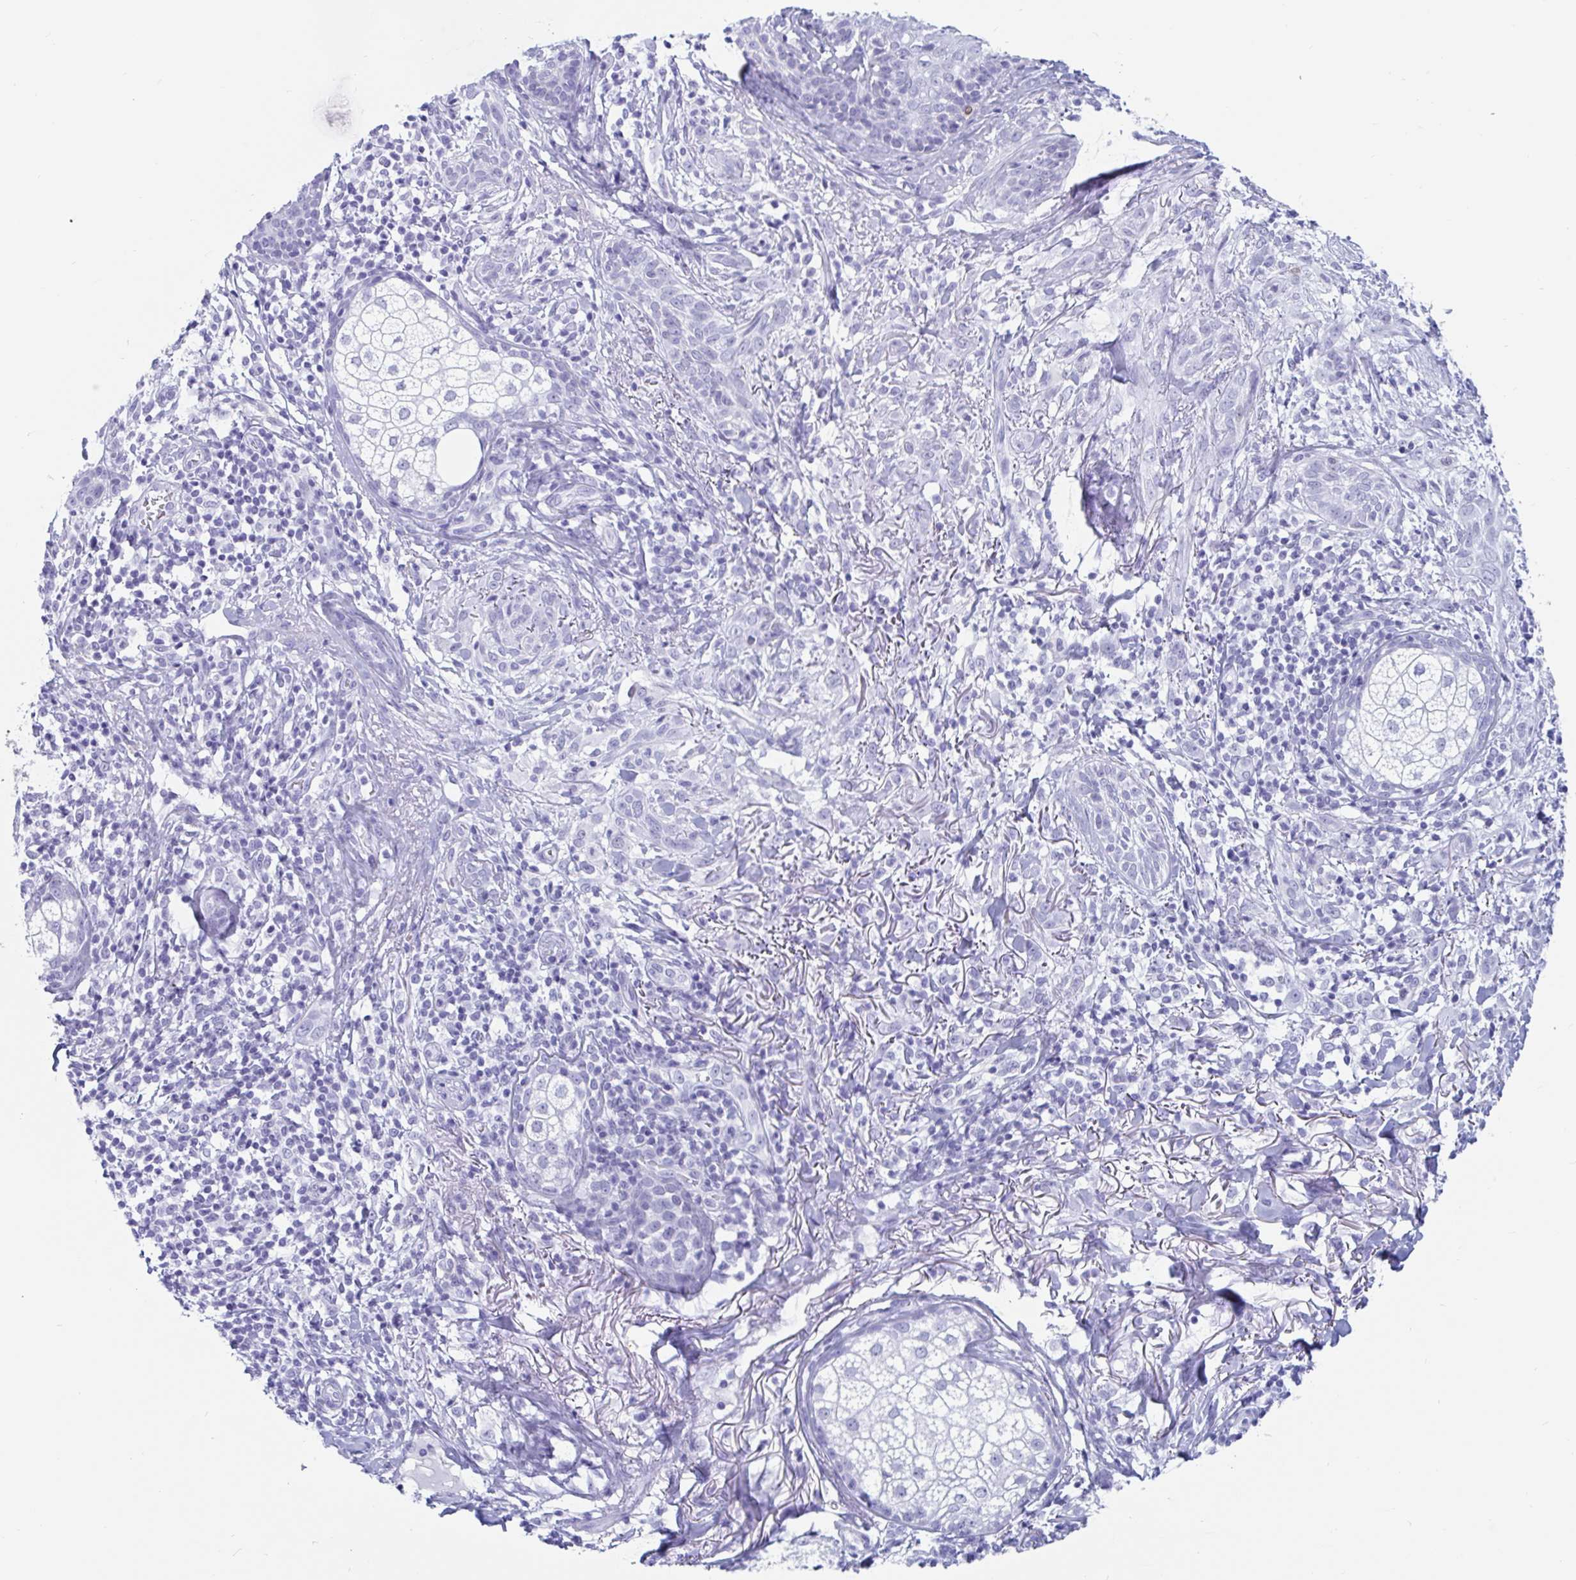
{"staining": {"intensity": "negative", "quantity": "none", "location": "none"}, "tissue": "skin cancer", "cell_type": "Tumor cells", "image_type": "cancer", "snomed": [{"axis": "morphology", "description": "Basal cell carcinoma"}, {"axis": "topography", "description": "Skin"}], "caption": "Tumor cells show no significant protein positivity in skin basal cell carcinoma. (Brightfield microscopy of DAB (3,3'-diaminobenzidine) immunohistochemistry at high magnification).", "gene": "GKN2", "patient": {"sex": "male", "age": 75}}